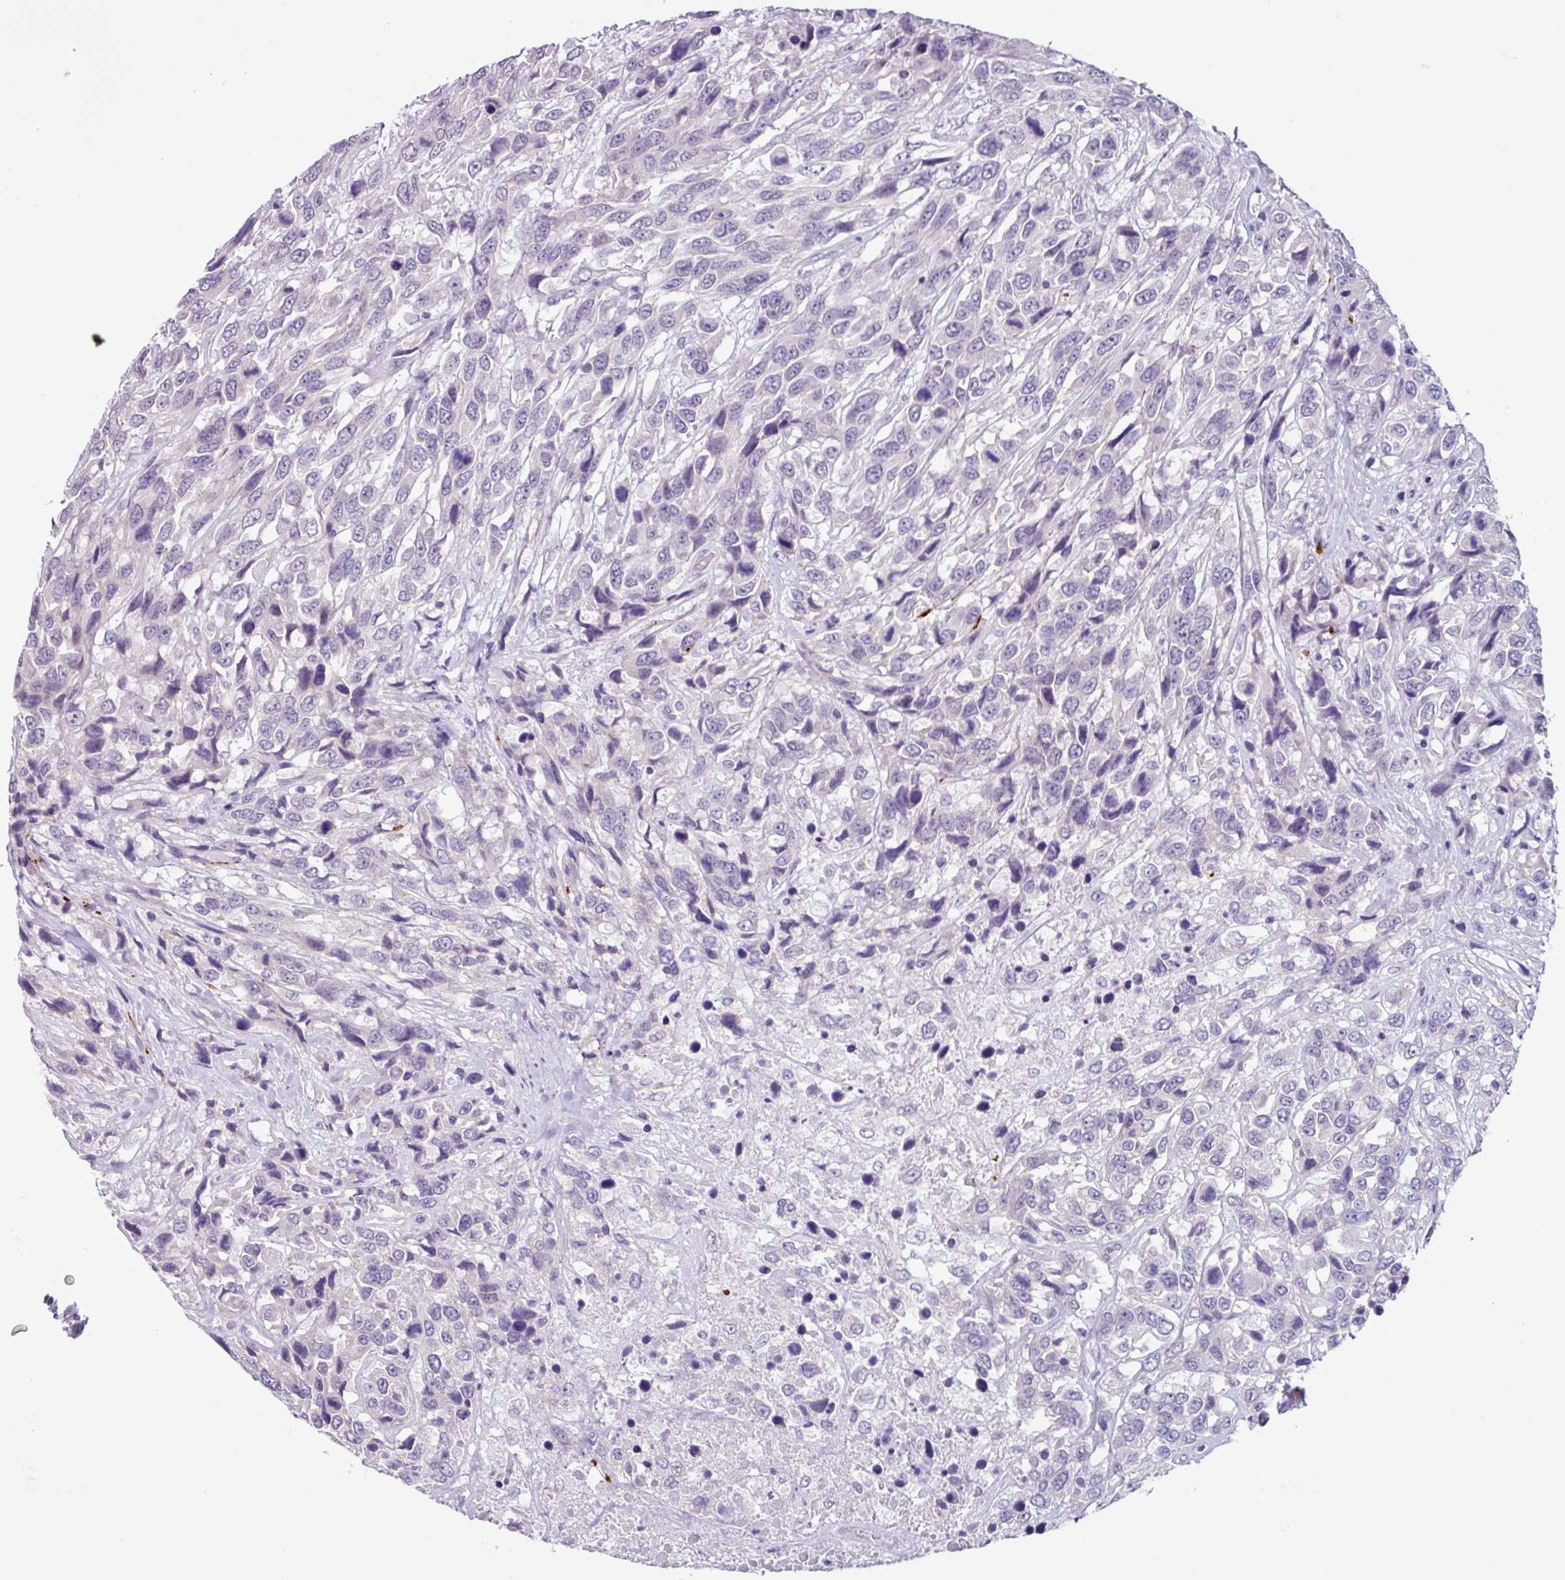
{"staining": {"intensity": "negative", "quantity": "none", "location": "none"}, "tissue": "urothelial cancer", "cell_type": "Tumor cells", "image_type": "cancer", "snomed": [{"axis": "morphology", "description": "Urothelial carcinoma, High grade"}, {"axis": "topography", "description": "Urinary bladder"}], "caption": "Tumor cells are negative for protein expression in human urothelial cancer. (IHC, brightfield microscopy, high magnification).", "gene": "OTX1", "patient": {"sex": "female", "age": 70}}